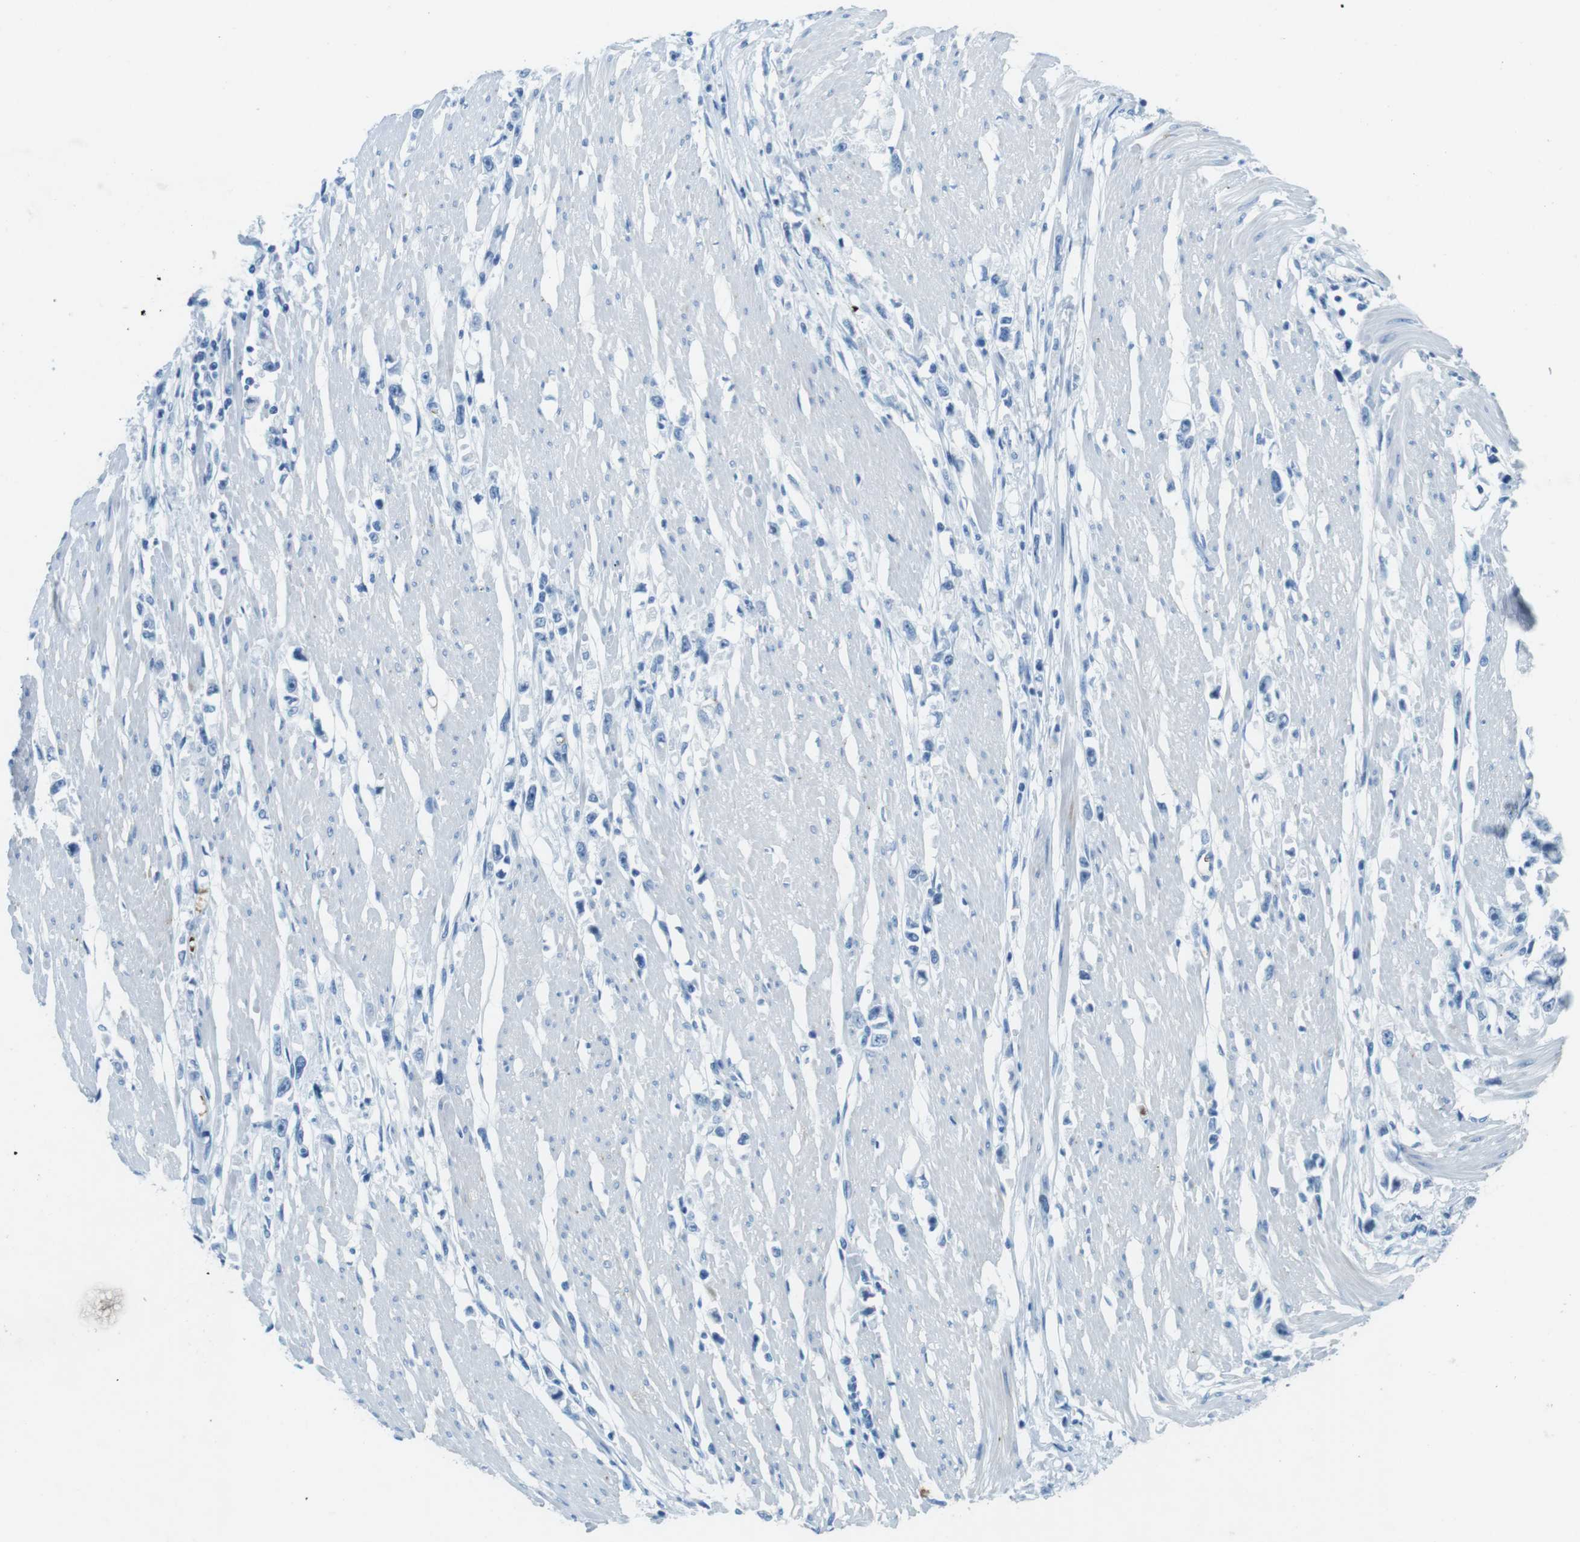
{"staining": {"intensity": "negative", "quantity": "none", "location": "none"}, "tissue": "stomach cancer", "cell_type": "Tumor cells", "image_type": "cancer", "snomed": [{"axis": "morphology", "description": "Adenocarcinoma, NOS"}, {"axis": "topography", "description": "Stomach"}], "caption": "This is an immunohistochemistry (IHC) photomicrograph of human adenocarcinoma (stomach). There is no positivity in tumor cells.", "gene": "TFAP2C", "patient": {"sex": "female", "age": 59}}